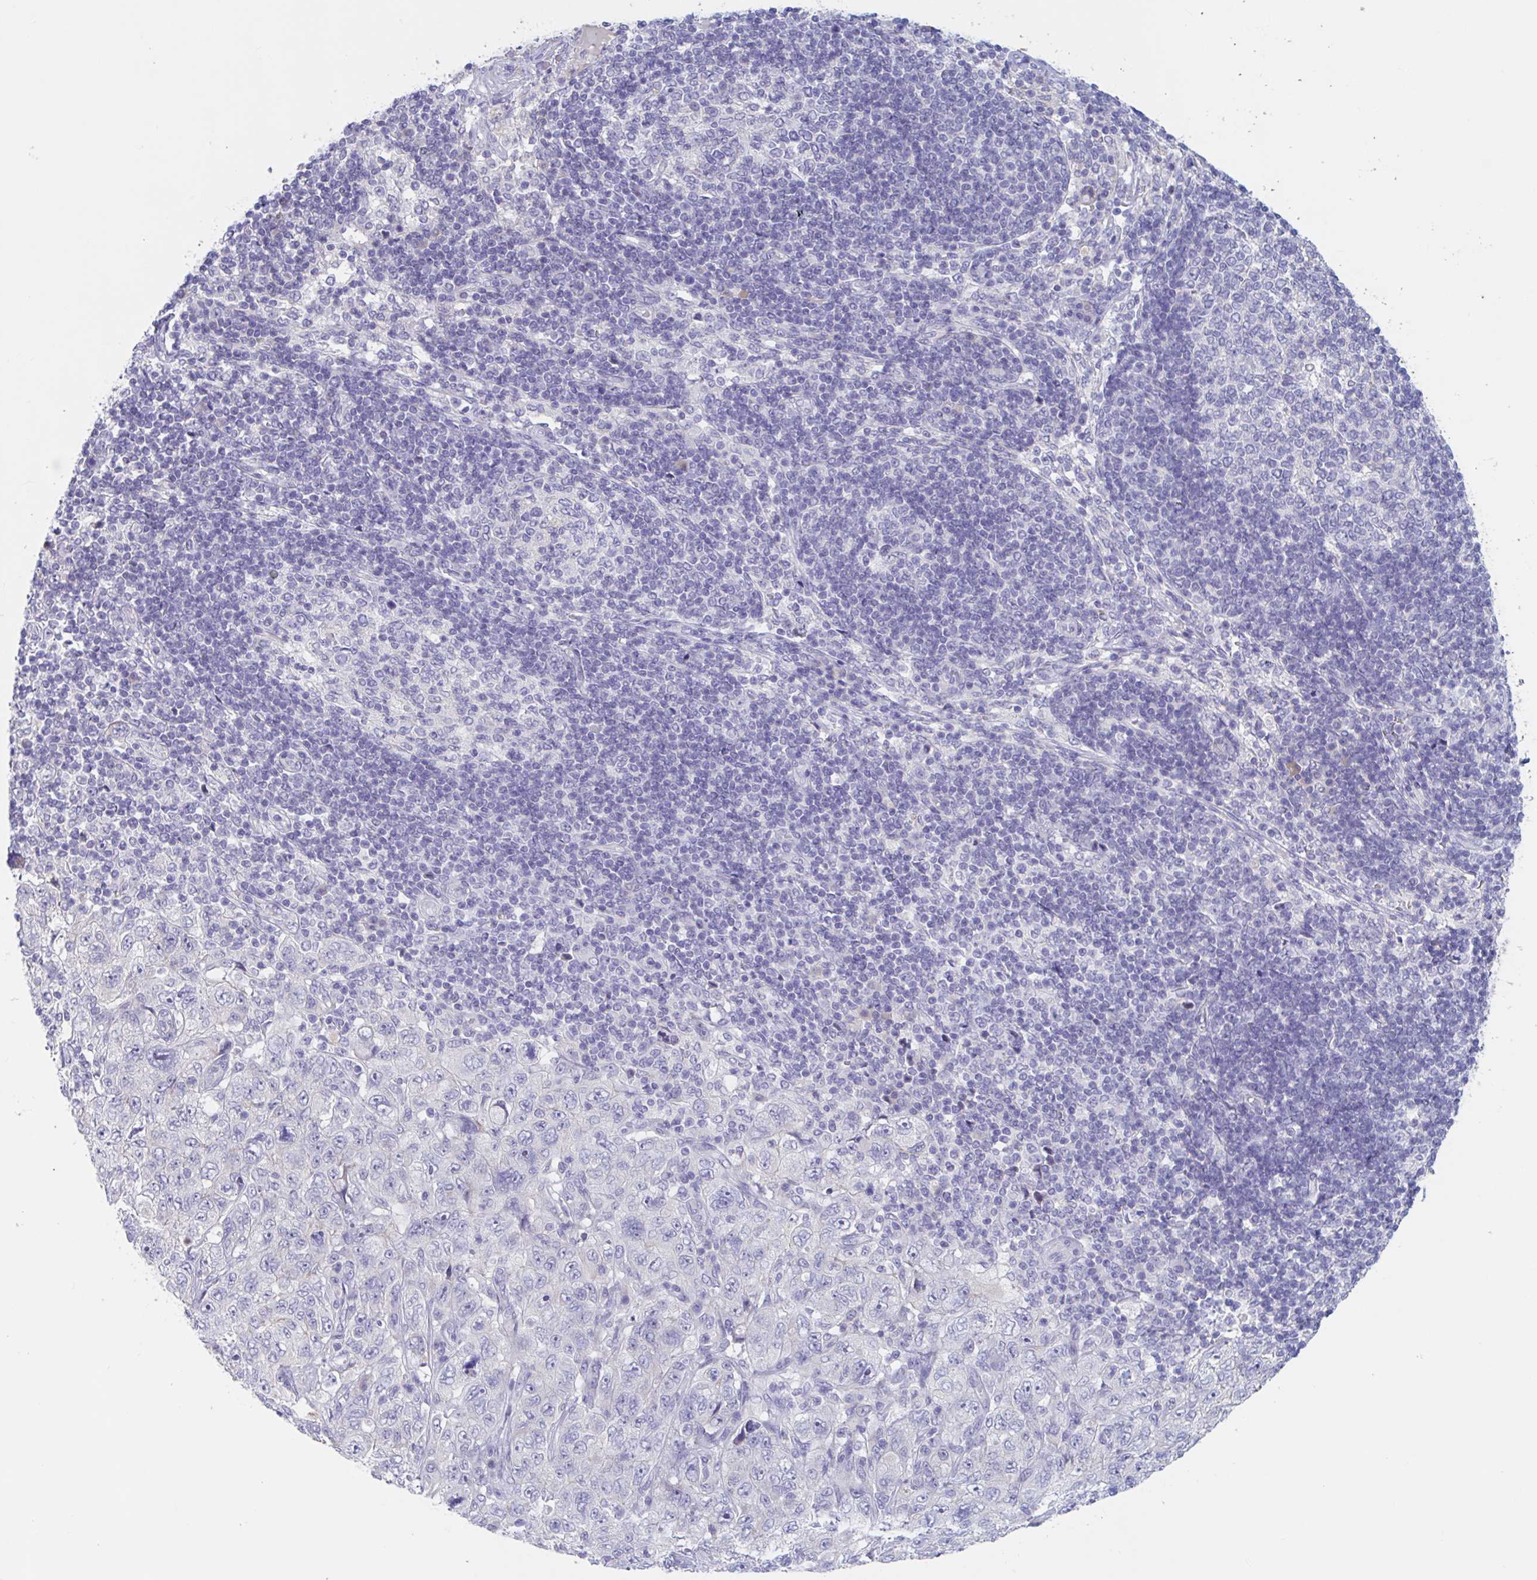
{"staining": {"intensity": "negative", "quantity": "none", "location": "none"}, "tissue": "pancreatic cancer", "cell_type": "Tumor cells", "image_type": "cancer", "snomed": [{"axis": "morphology", "description": "Adenocarcinoma, NOS"}, {"axis": "topography", "description": "Pancreas"}], "caption": "High magnification brightfield microscopy of pancreatic adenocarcinoma stained with DAB (brown) and counterstained with hematoxylin (blue): tumor cells show no significant expression.", "gene": "UNKL", "patient": {"sex": "male", "age": 68}}